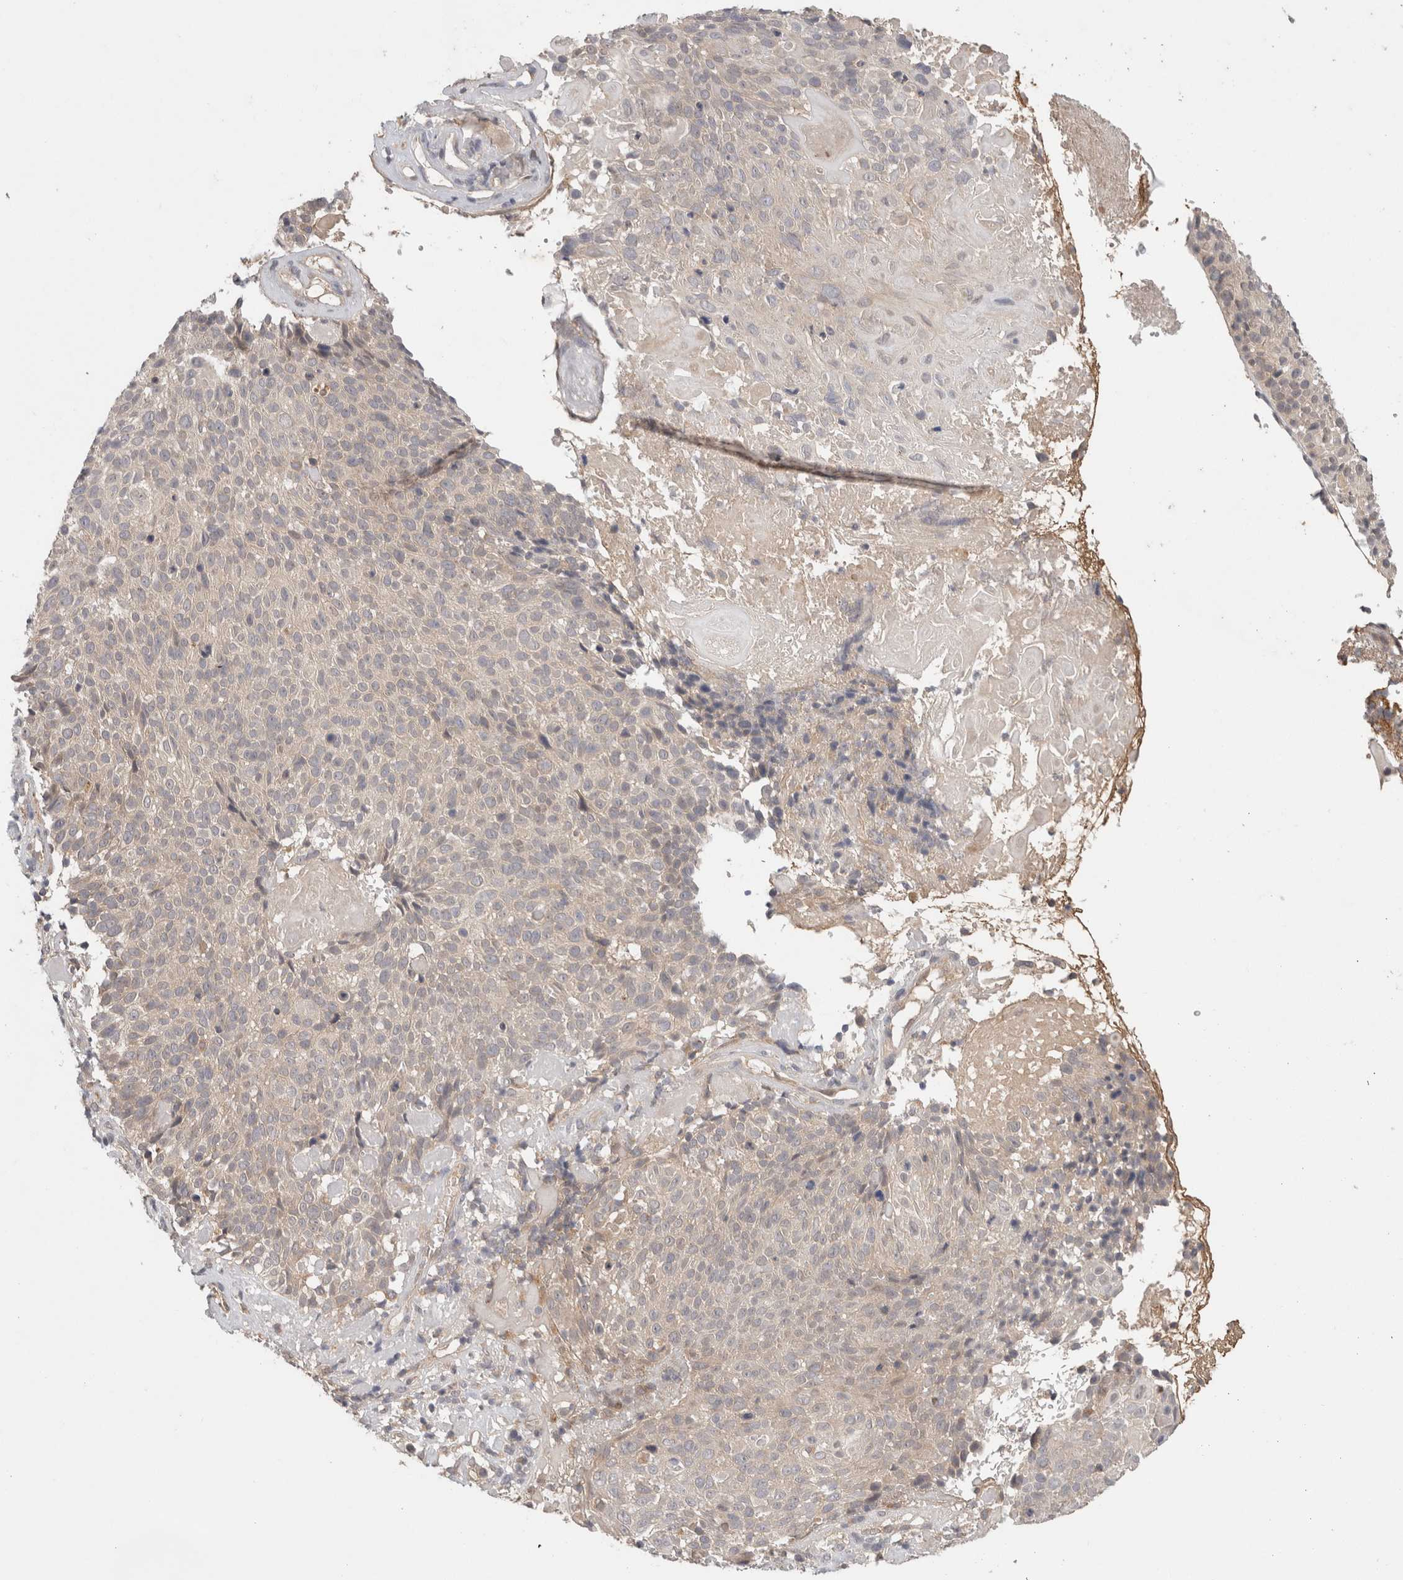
{"staining": {"intensity": "negative", "quantity": "none", "location": "none"}, "tissue": "cervical cancer", "cell_type": "Tumor cells", "image_type": "cancer", "snomed": [{"axis": "morphology", "description": "Squamous cell carcinoma, NOS"}, {"axis": "topography", "description": "Cervix"}], "caption": "This is a image of IHC staining of cervical cancer (squamous cell carcinoma), which shows no staining in tumor cells.", "gene": "SGK1", "patient": {"sex": "female", "age": 74}}